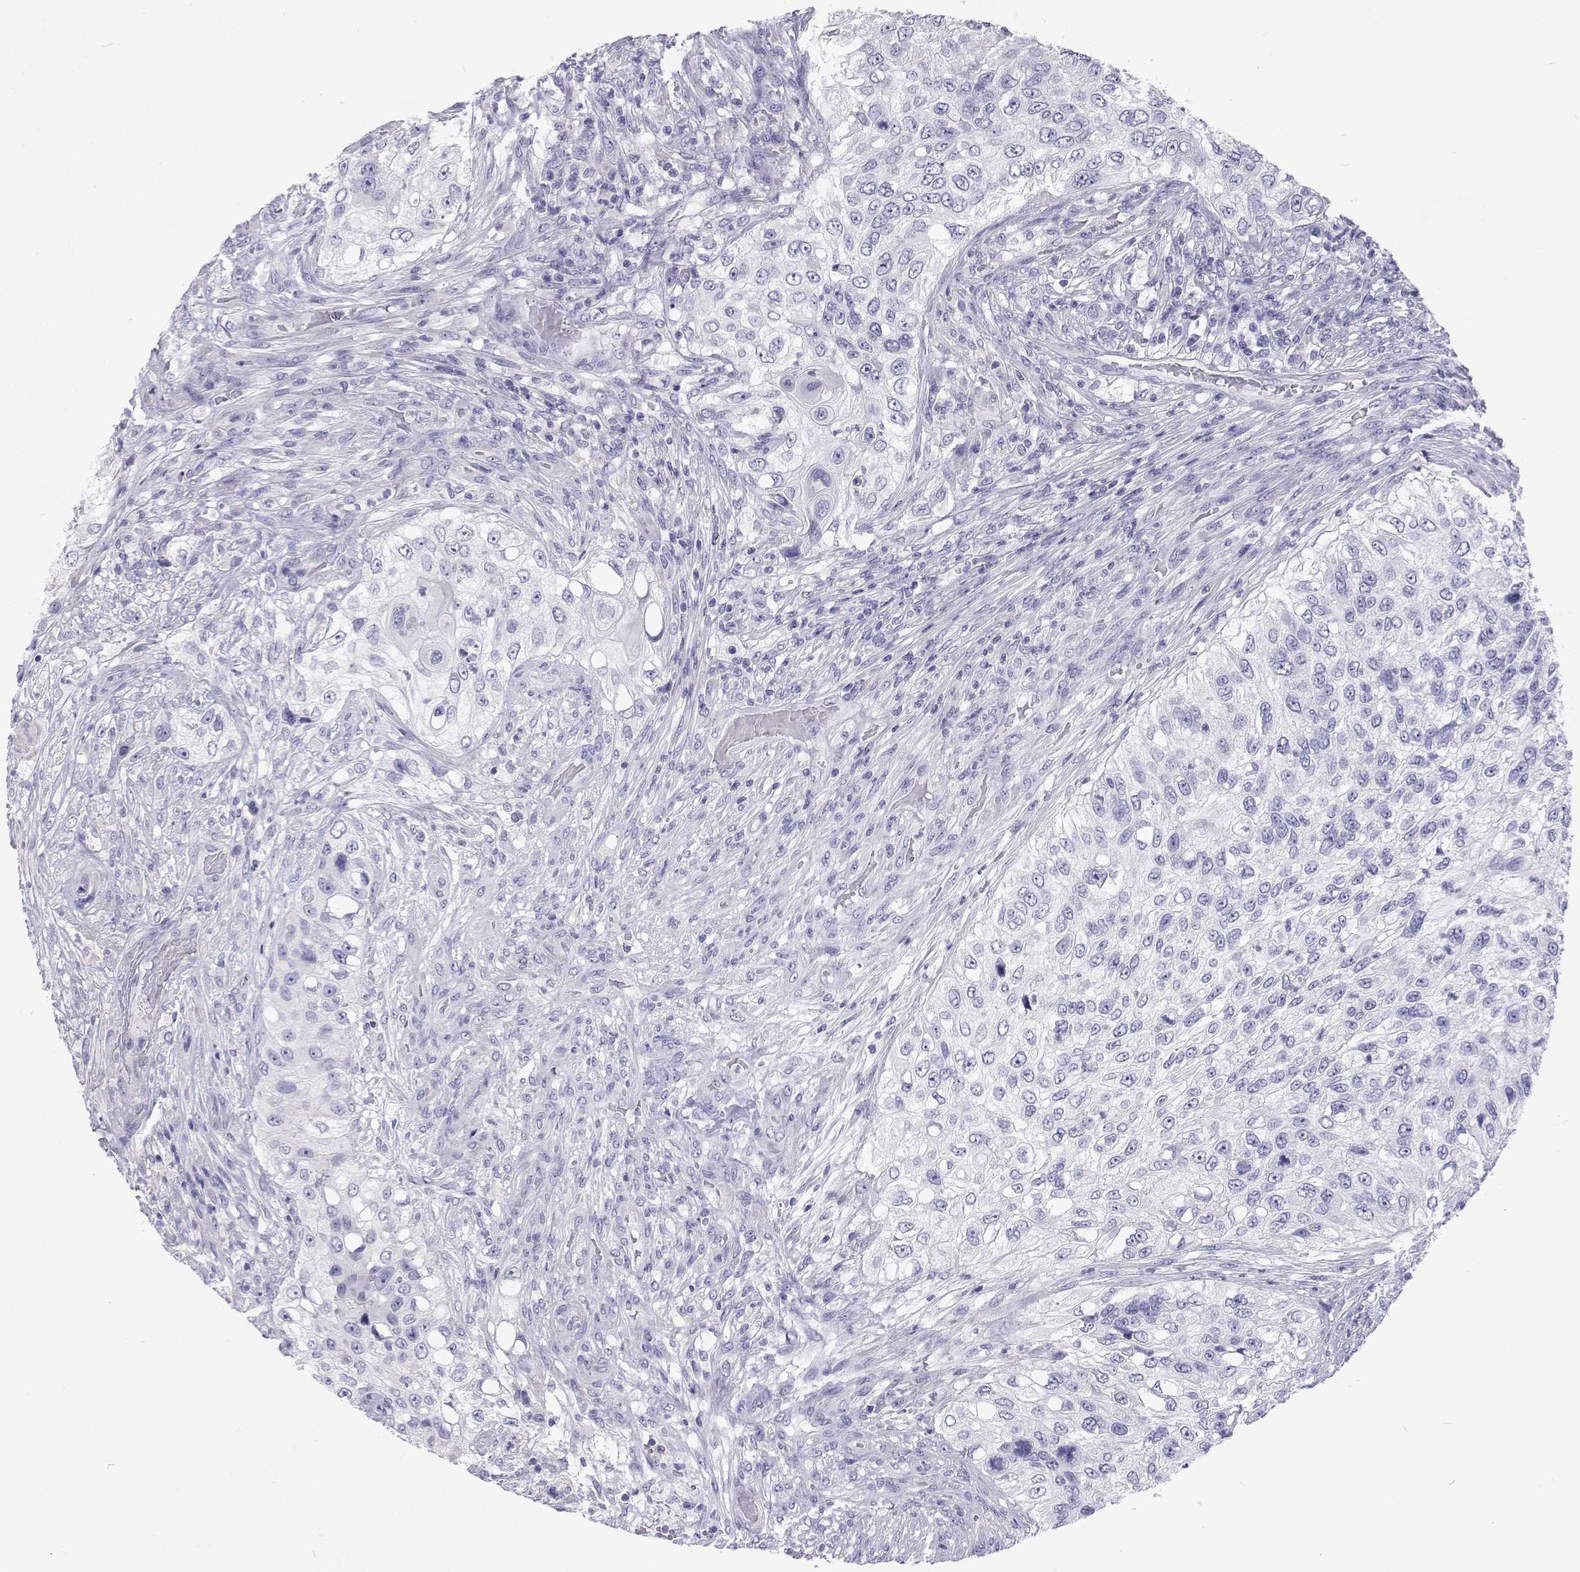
{"staining": {"intensity": "negative", "quantity": "none", "location": "none"}, "tissue": "urothelial cancer", "cell_type": "Tumor cells", "image_type": "cancer", "snomed": [{"axis": "morphology", "description": "Urothelial carcinoma, High grade"}, {"axis": "topography", "description": "Urinary bladder"}], "caption": "IHC photomicrograph of human urothelial cancer stained for a protein (brown), which demonstrates no staining in tumor cells.", "gene": "UMODL1", "patient": {"sex": "female", "age": 60}}